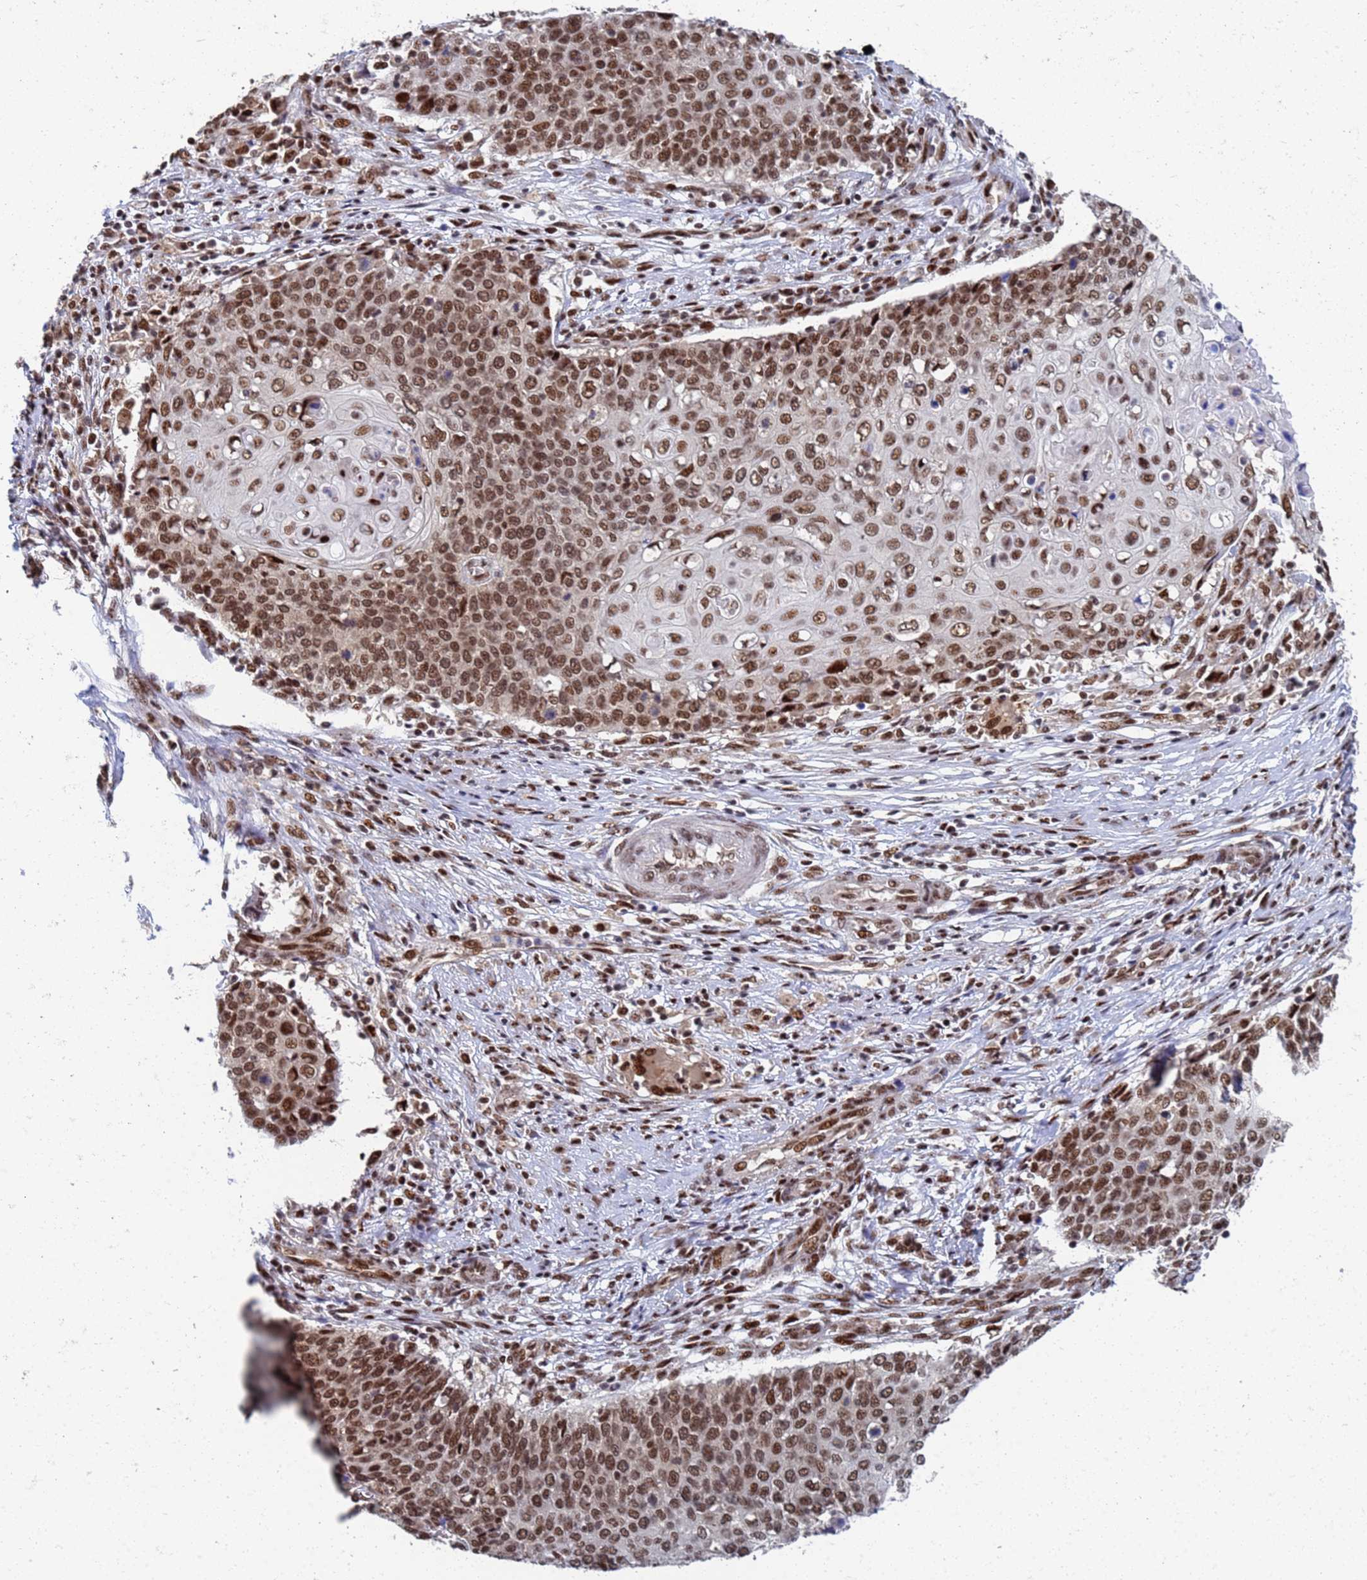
{"staining": {"intensity": "moderate", "quantity": ">75%", "location": "nuclear"}, "tissue": "cervical cancer", "cell_type": "Tumor cells", "image_type": "cancer", "snomed": [{"axis": "morphology", "description": "Squamous cell carcinoma, NOS"}, {"axis": "topography", "description": "Cervix"}], "caption": "IHC image of human cervical cancer stained for a protein (brown), which reveals medium levels of moderate nuclear positivity in approximately >75% of tumor cells.", "gene": "AP5Z1", "patient": {"sex": "female", "age": 39}}